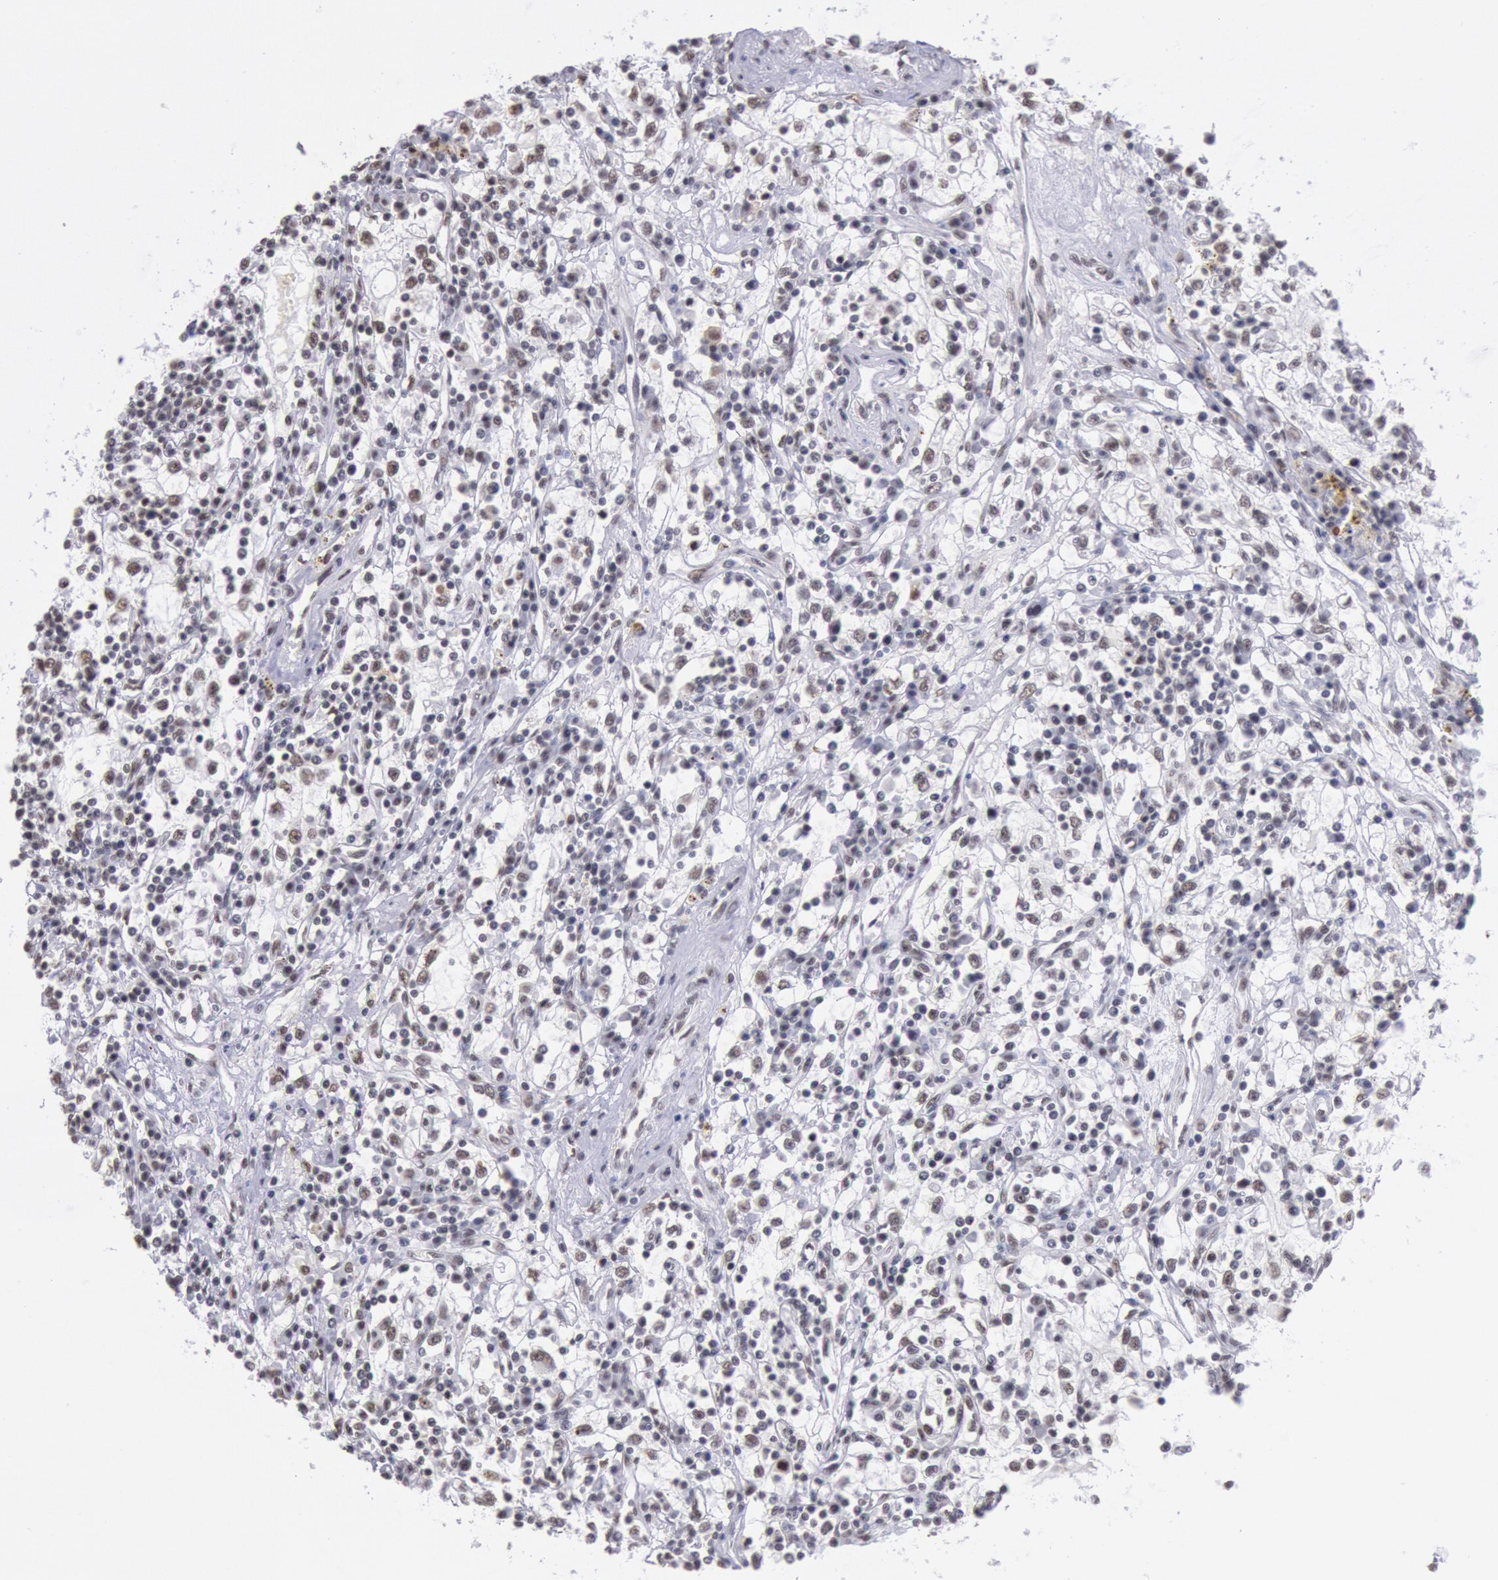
{"staining": {"intensity": "weak", "quantity": "25%-75%", "location": "nuclear"}, "tissue": "renal cancer", "cell_type": "Tumor cells", "image_type": "cancer", "snomed": [{"axis": "morphology", "description": "Adenocarcinoma, NOS"}, {"axis": "topography", "description": "Kidney"}], "caption": "Protein expression analysis of human adenocarcinoma (renal) reveals weak nuclear positivity in about 25%-75% of tumor cells.", "gene": "SNRPD3", "patient": {"sex": "male", "age": 82}}